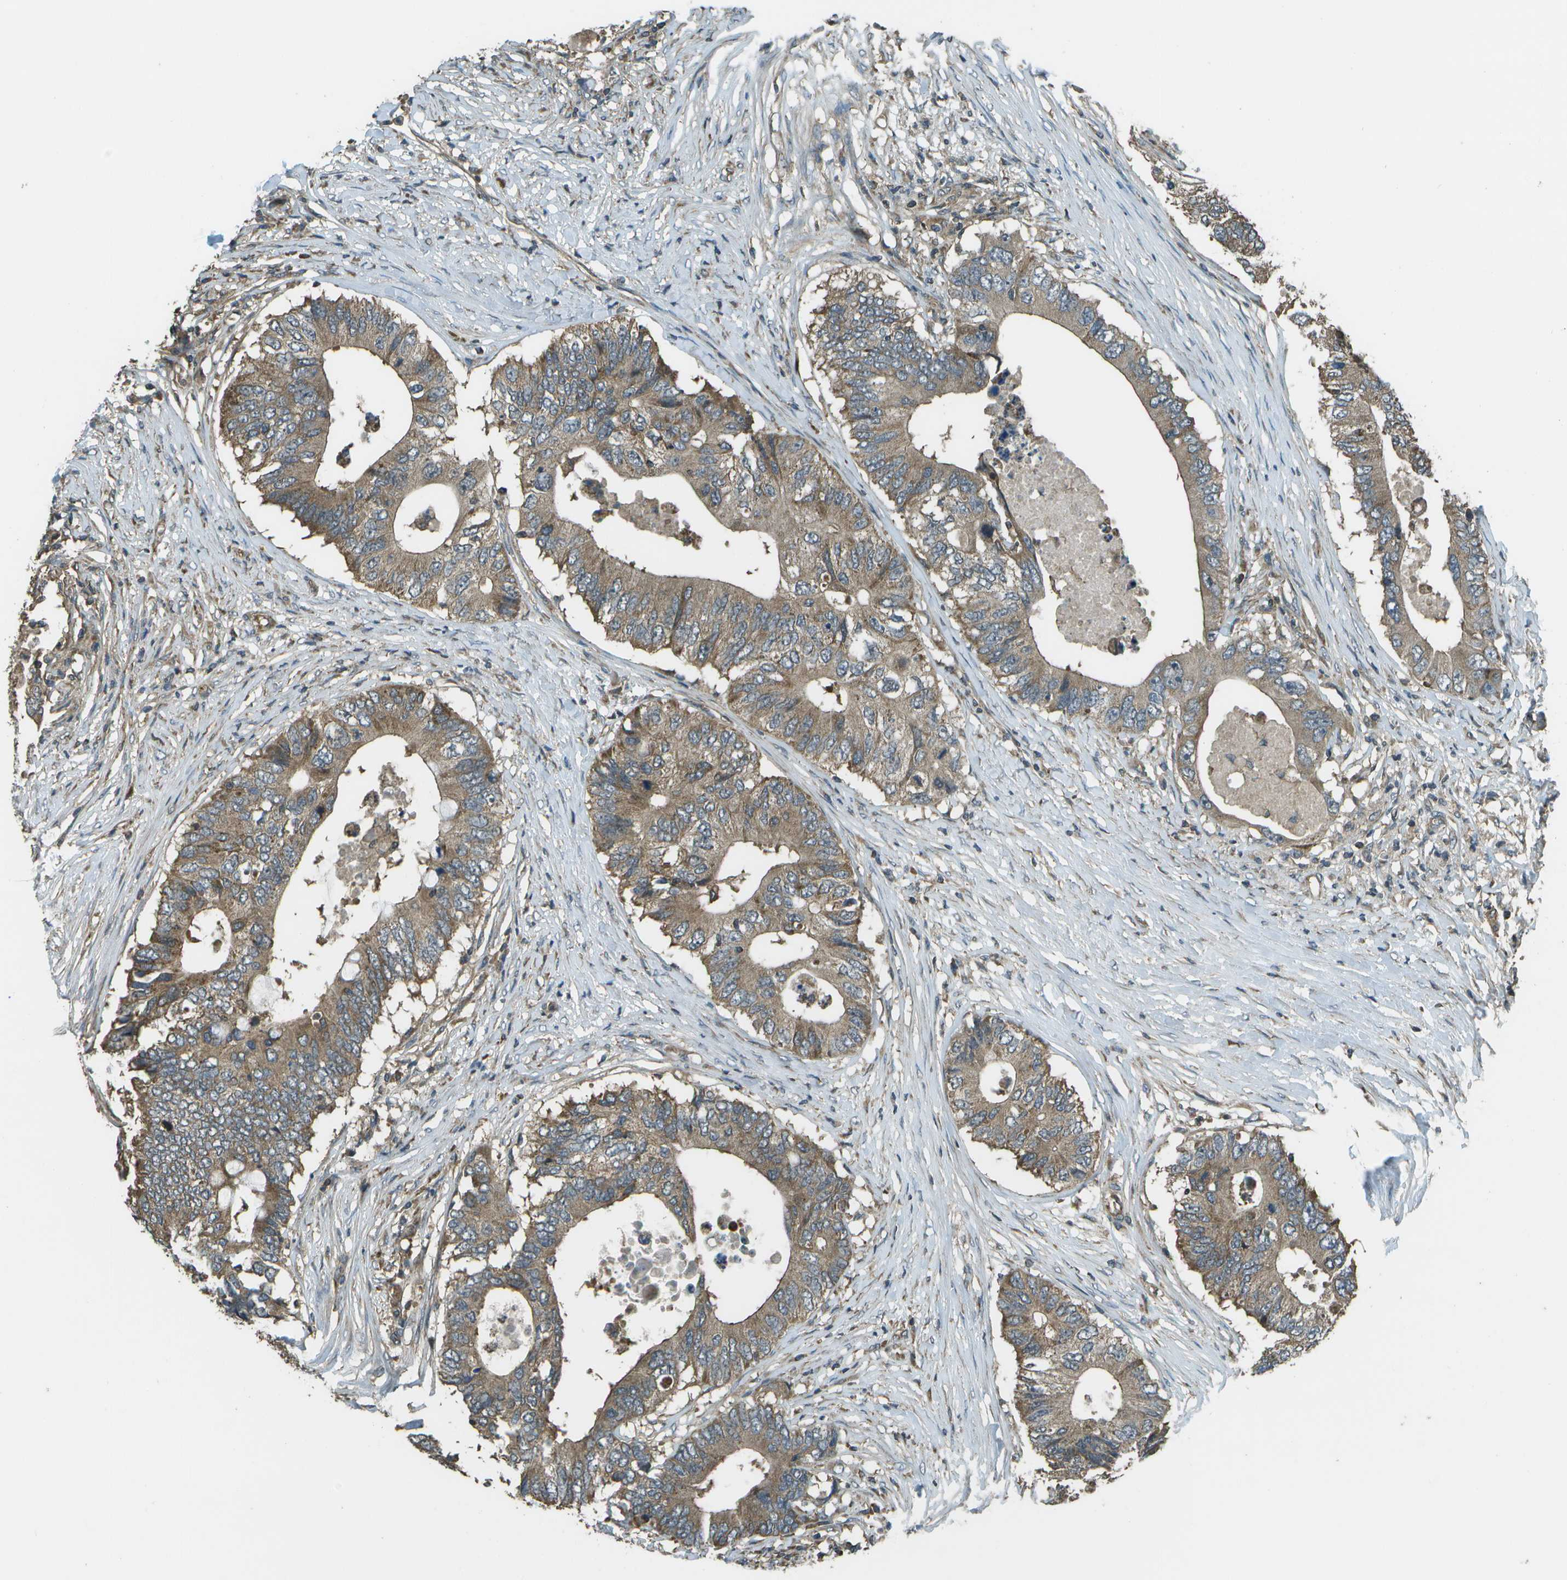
{"staining": {"intensity": "moderate", "quantity": ">75%", "location": "cytoplasmic/membranous"}, "tissue": "colorectal cancer", "cell_type": "Tumor cells", "image_type": "cancer", "snomed": [{"axis": "morphology", "description": "Adenocarcinoma, NOS"}, {"axis": "topography", "description": "Colon"}], "caption": "Immunohistochemical staining of colorectal cancer (adenocarcinoma) exhibits medium levels of moderate cytoplasmic/membranous staining in approximately >75% of tumor cells.", "gene": "PLPBP", "patient": {"sex": "male", "age": 71}}